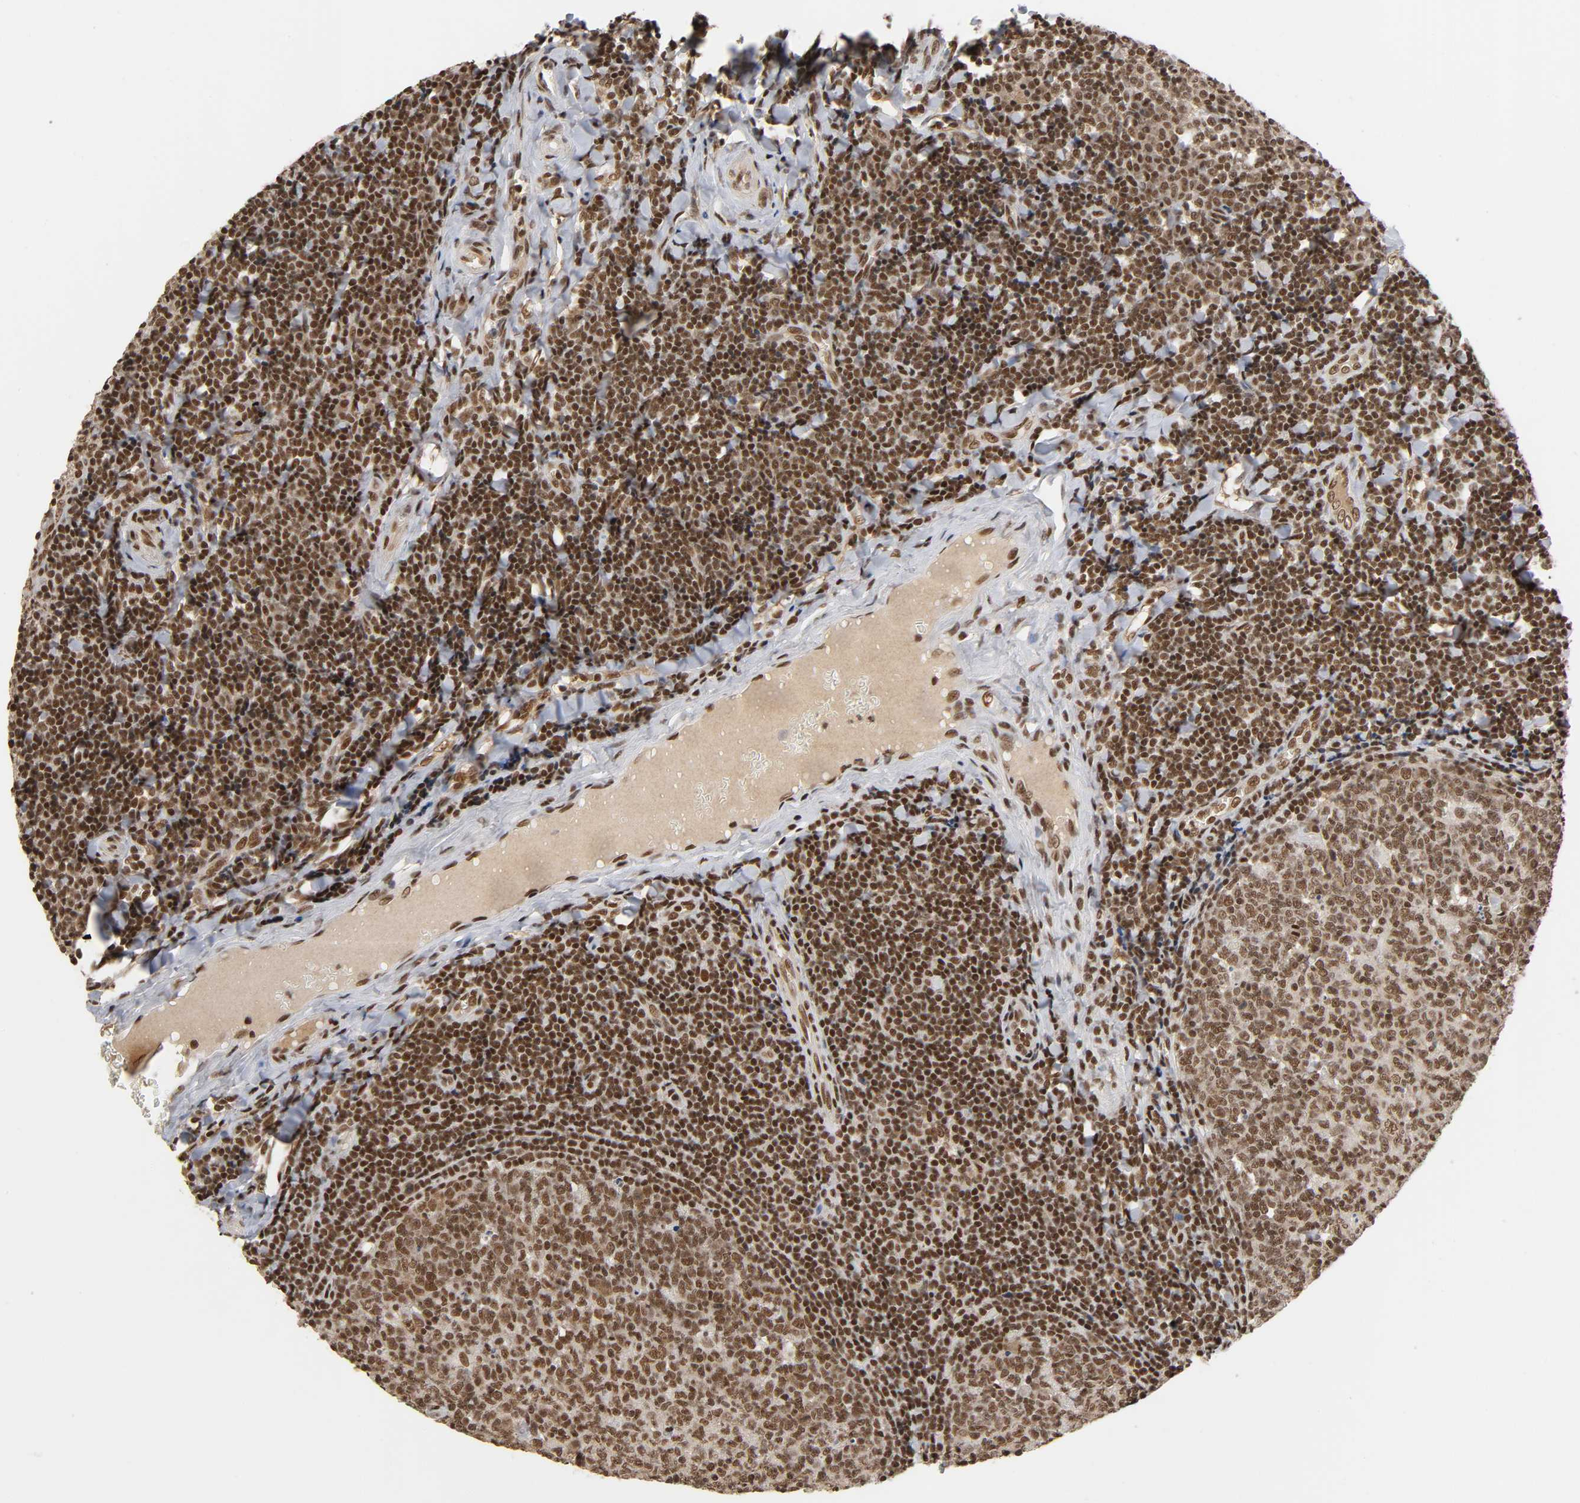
{"staining": {"intensity": "strong", "quantity": ">75%", "location": "cytoplasmic/membranous,nuclear"}, "tissue": "tonsil", "cell_type": "Germinal center cells", "image_type": "normal", "snomed": [{"axis": "morphology", "description": "Normal tissue, NOS"}, {"axis": "topography", "description": "Tonsil"}], "caption": "Protein analysis of benign tonsil demonstrates strong cytoplasmic/membranous,nuclear positivity in approximately >75% of germinal center cells. (DAB IHC with brightfield microscopy, high magnification).", "gene": "ZNF384", "patient": {"sex": "male", "age": 31}}